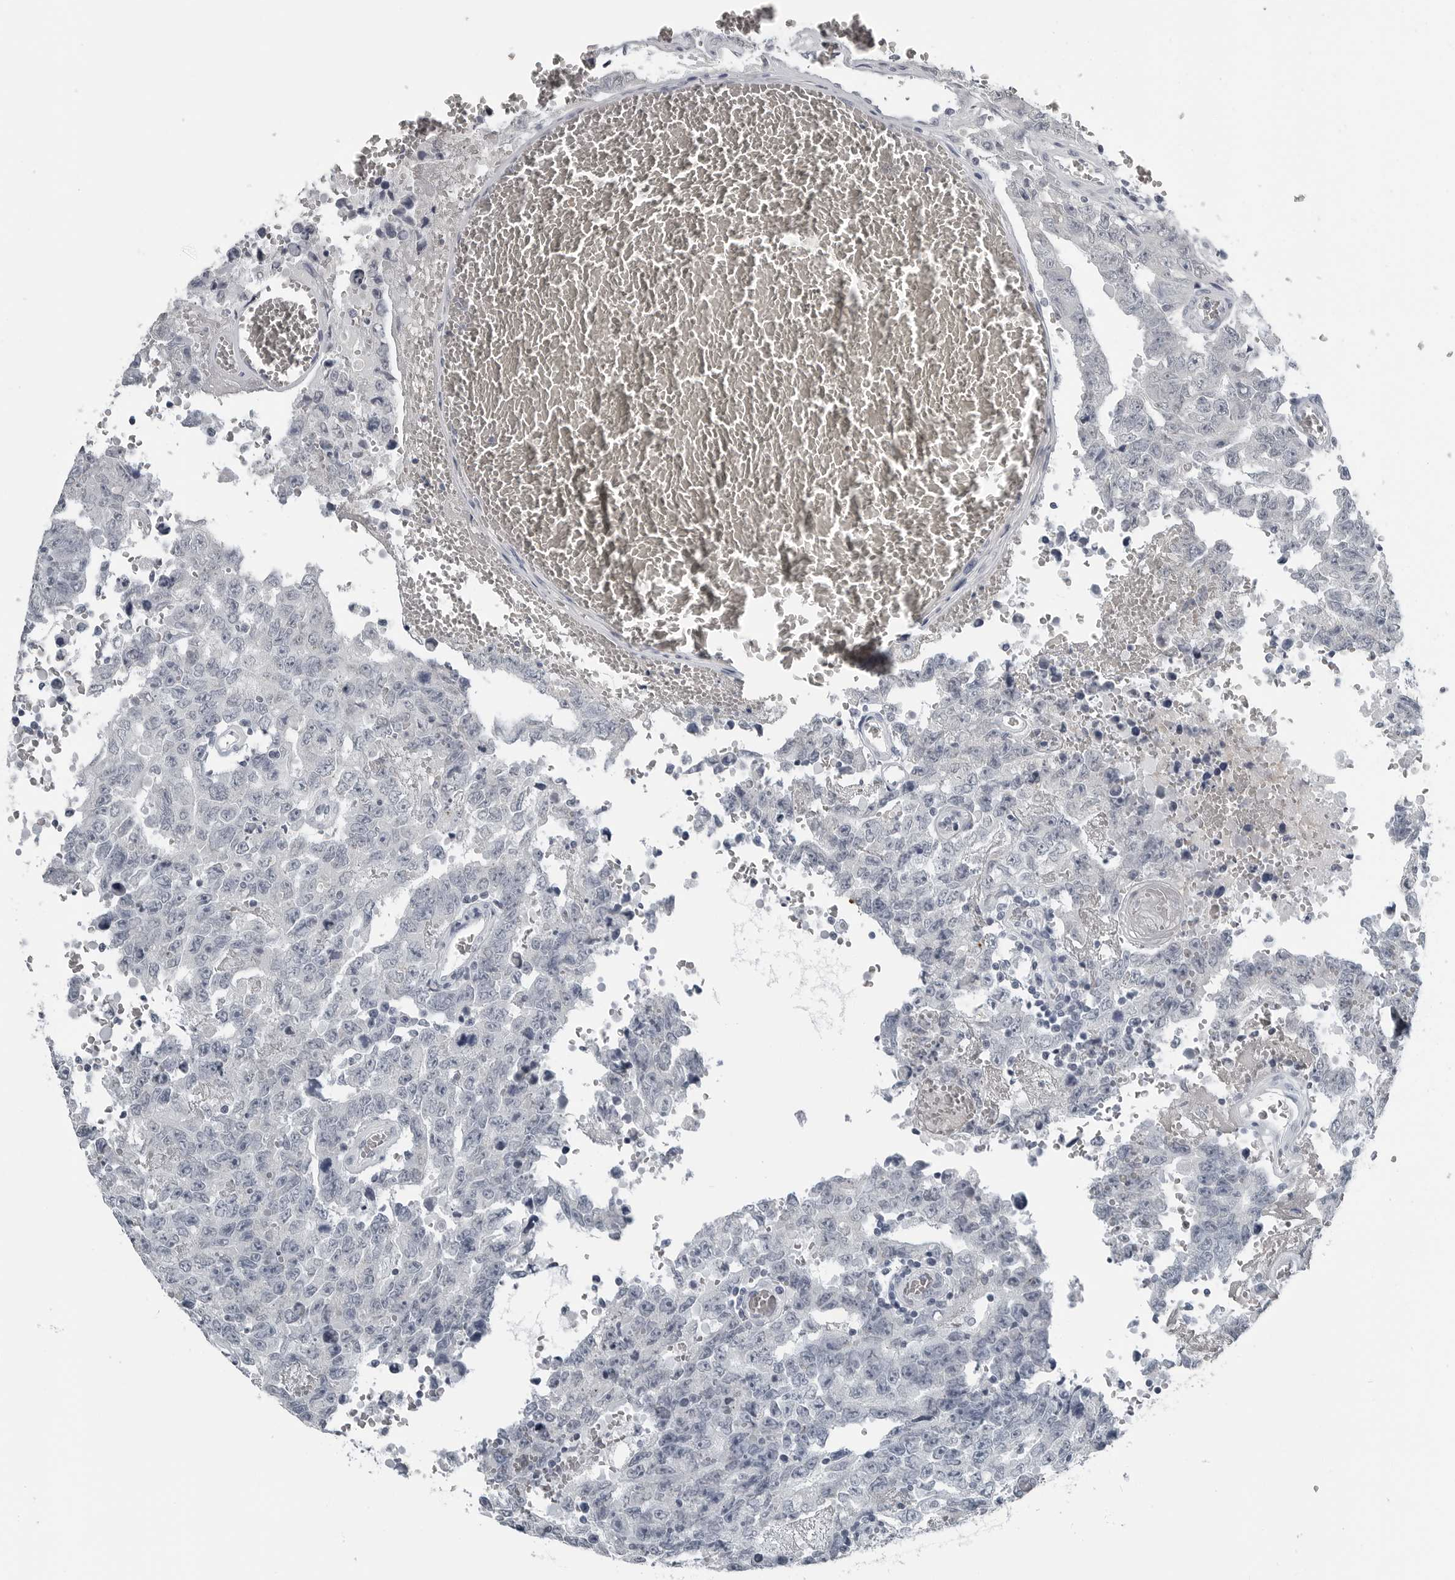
{"staining": {"intensity": "negative", "quantity": "none", "location": "none"}, "tissue": "testis cancer", "cell_type": "Tumor cells", "image_type": "cancer", "snomed": [{"axis": "morphology", "description": "Carcinoma, Embryonal, NOS"}, {"axis": "topography", "description": "Testis"}], "caption": "Tumor cells are negative for protein expression in human testis embryonal carcinoma.", "gene": "SPINK1", "patient": {"sex": "male", "age": 26}}